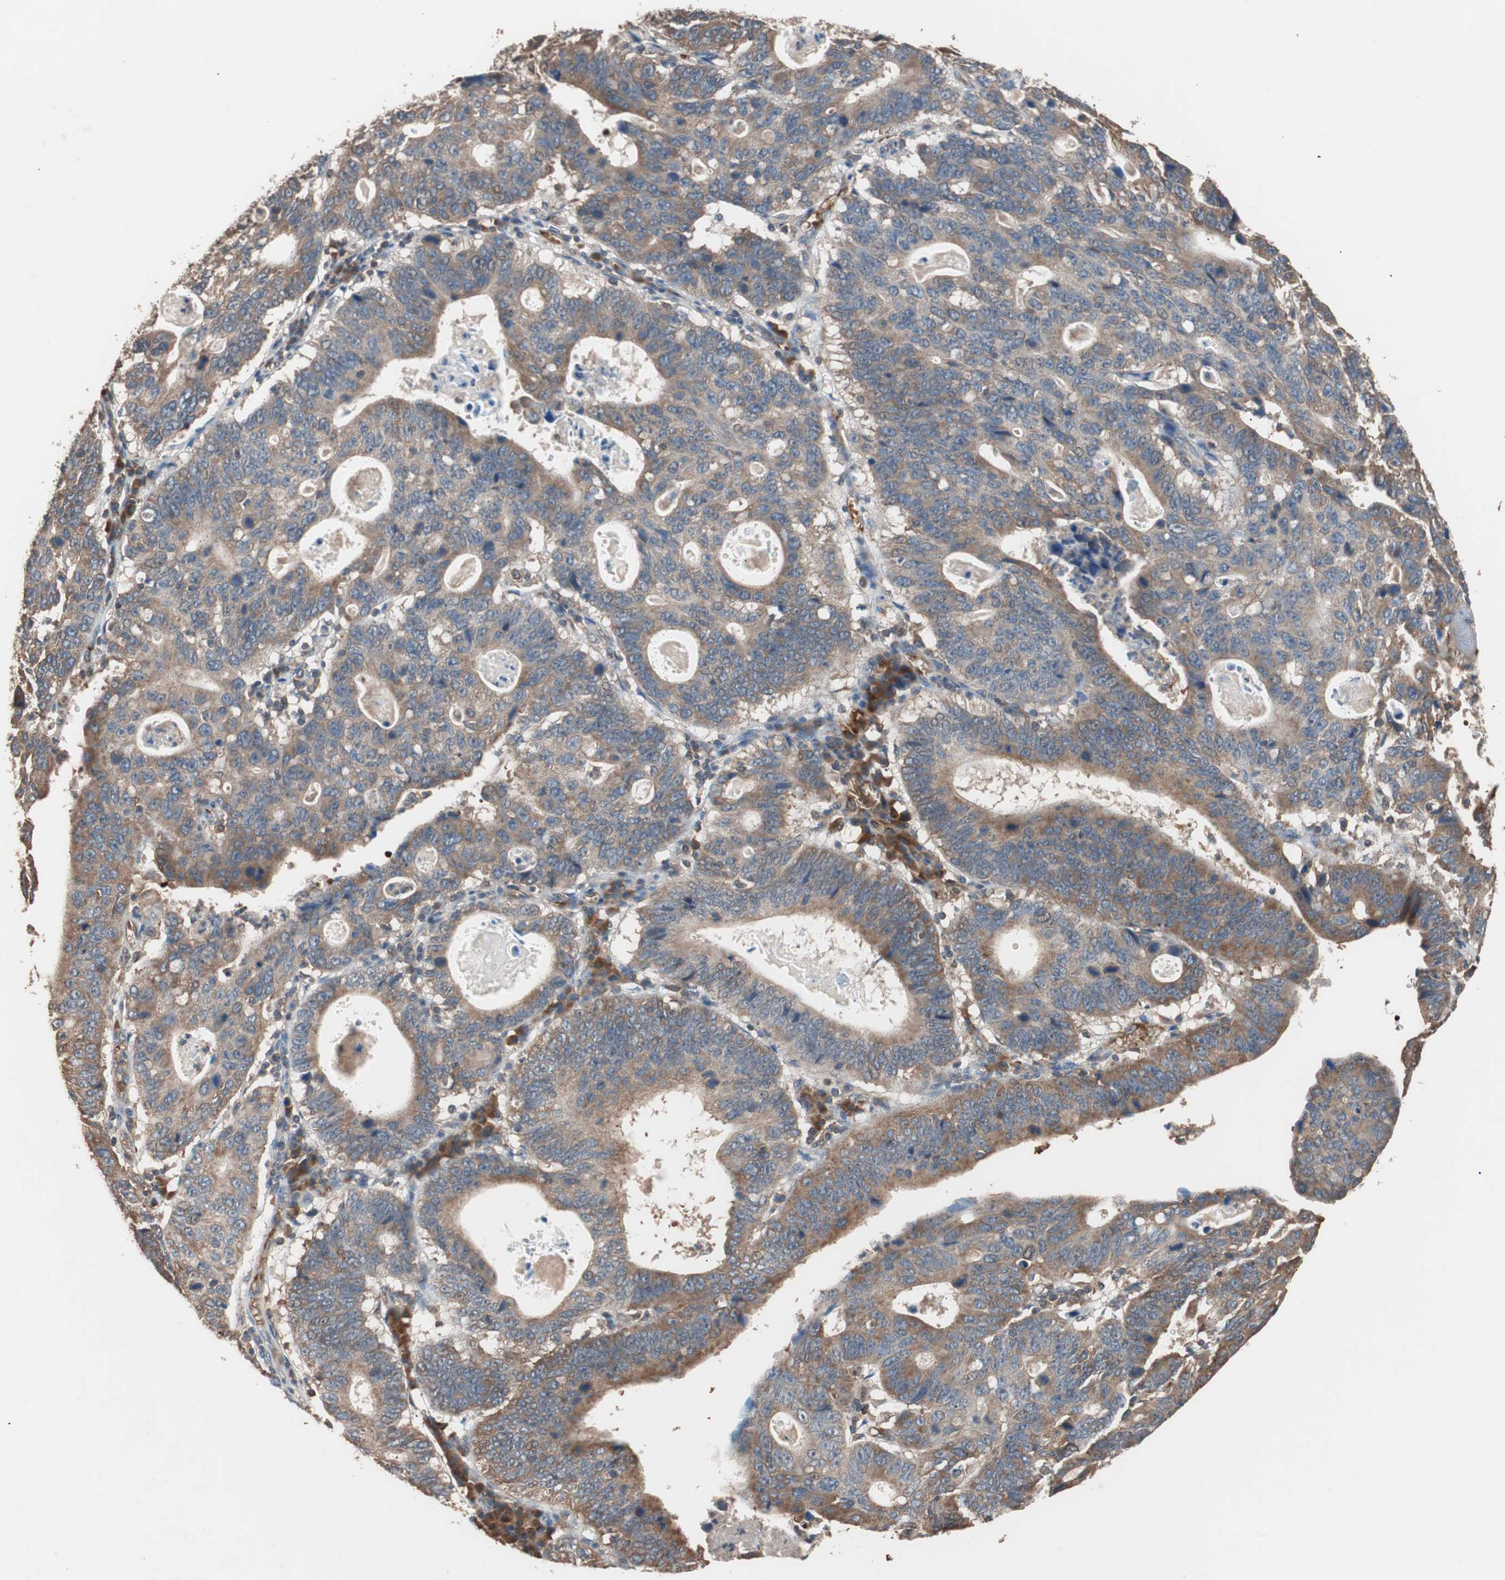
{"staining": {"intensity": "moderate", "quantity": ">75%", "location": "cytoplasmic/membranous"}, "tissue": "stomach cancer", "cell_type": "Tumor cells", "image_type": "cancer", "snomed": [{"axis": "morphology", "description": "Adenocarcinoma, NOS"}, {"axis": "topography", "description": "Stomach"}], "caption": "Protein expression analysis of adenocarcinoma (stomach) displays moderate cytoplasmic/membranous positivity in about >75% of tumor cells. (brown staining indicates protein expression, while blue staining denotes nuclei).", "gene": "GLYCTK", "patient": {"sex": "male", "age": 59}}